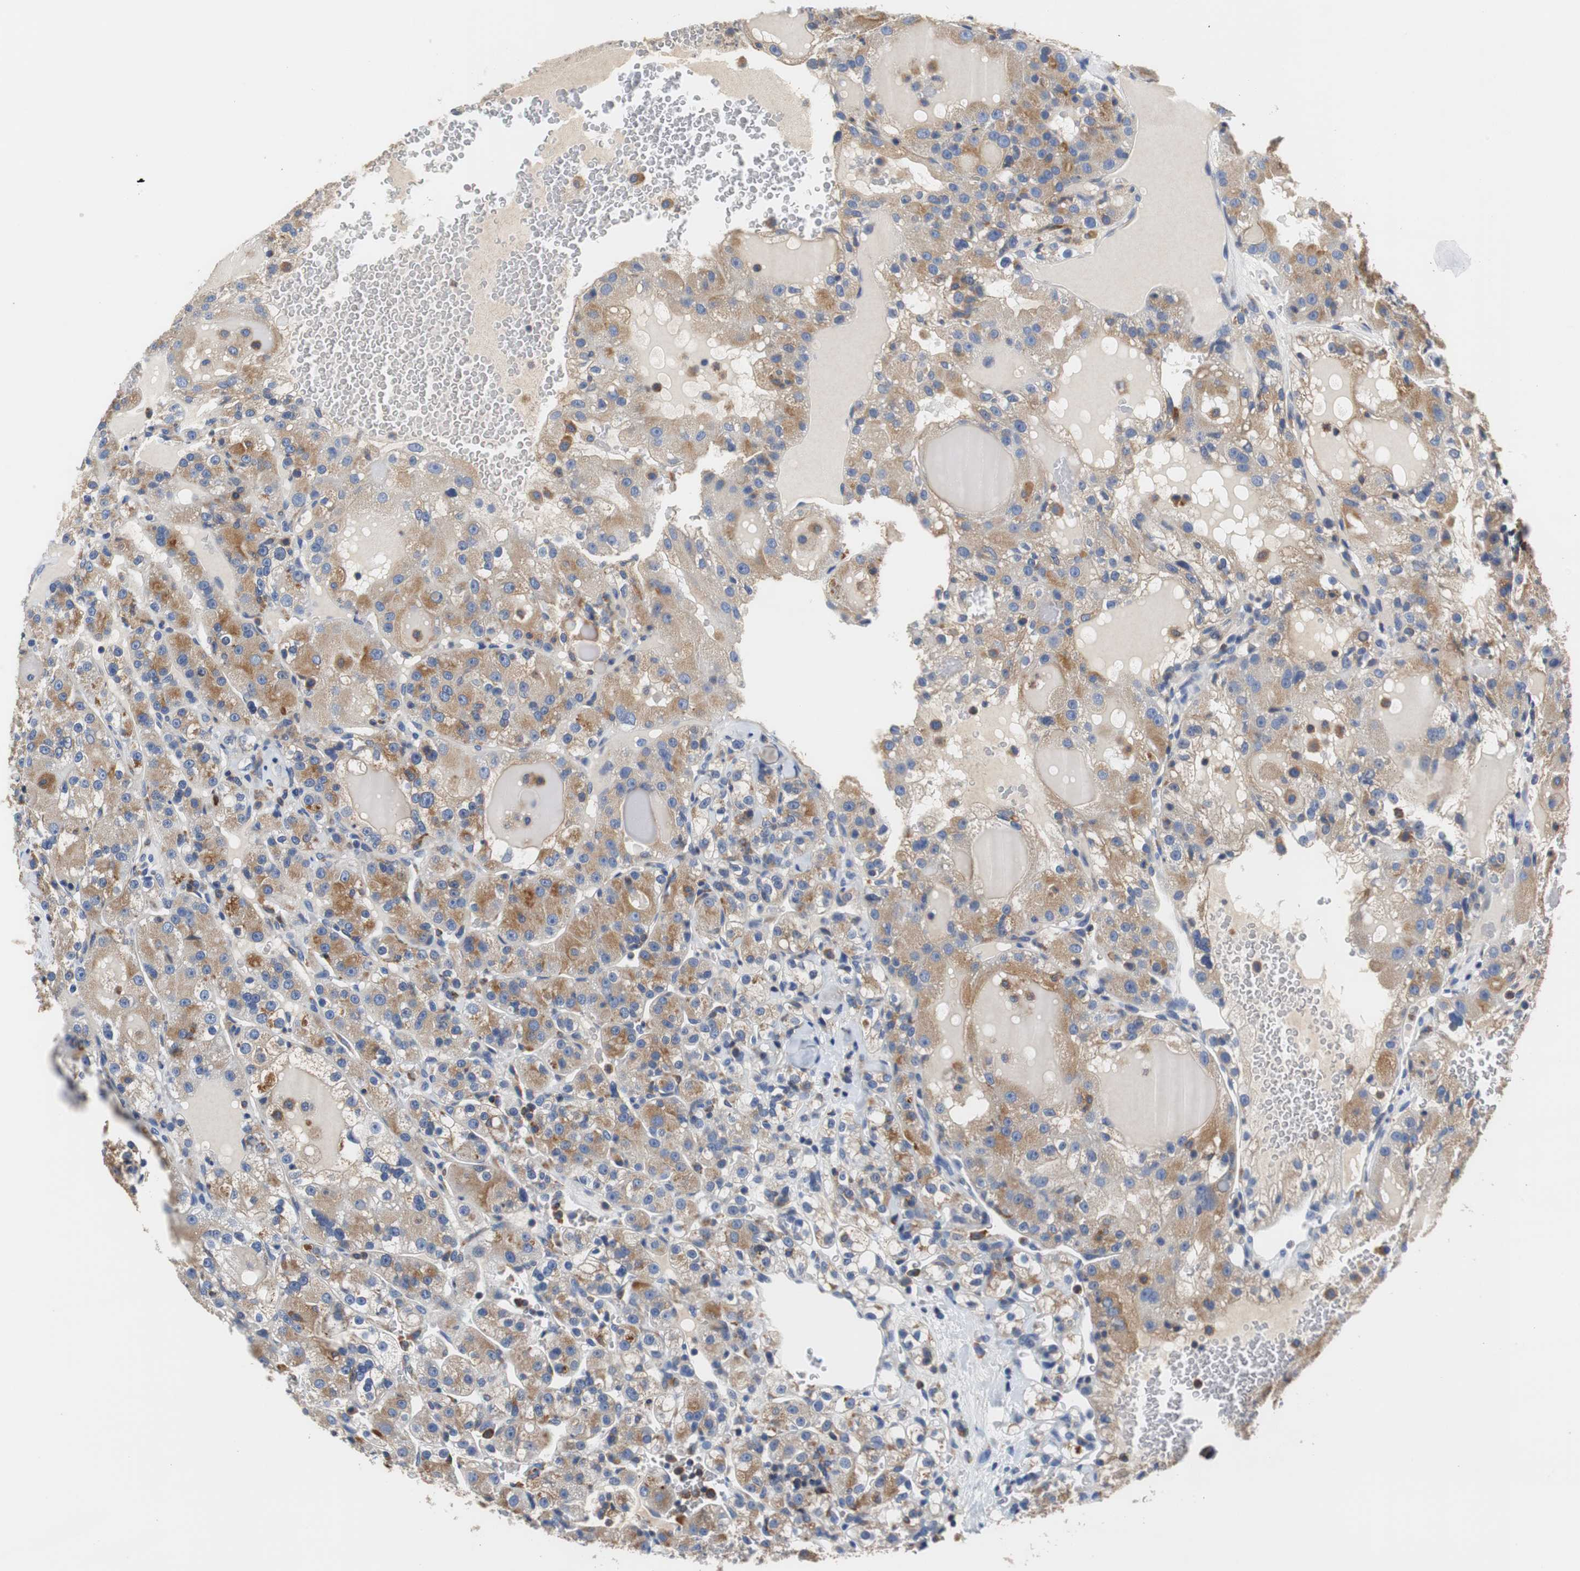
{"staining": {"intensity": "moderate", "quantity": ">75%", "location": "cytoplasmic/membranous"}, "tissue": "renal cancer", "cell_type": "Tumor cells", "image_type": "cancer", "snomed": [{"axis": "morphology", "description": "Normal tissue, NOS"}, {"axis": "morphology", "description": "Adenocarcinoma, NOS"}, {"axis": "topography", "description": "Kidney"}], "caption": "A brown stain labels moderate cytoplasmic/membranous positivity of a protein in renal cancer (adenocarcinoma) tumor cells. (DAB (3,3'-diaminobenzidine) IHC, brown staining for protein, blue staining for nuclei).", "gene": "VAMP8", "patient": {"sex": "male", "age": 61}}